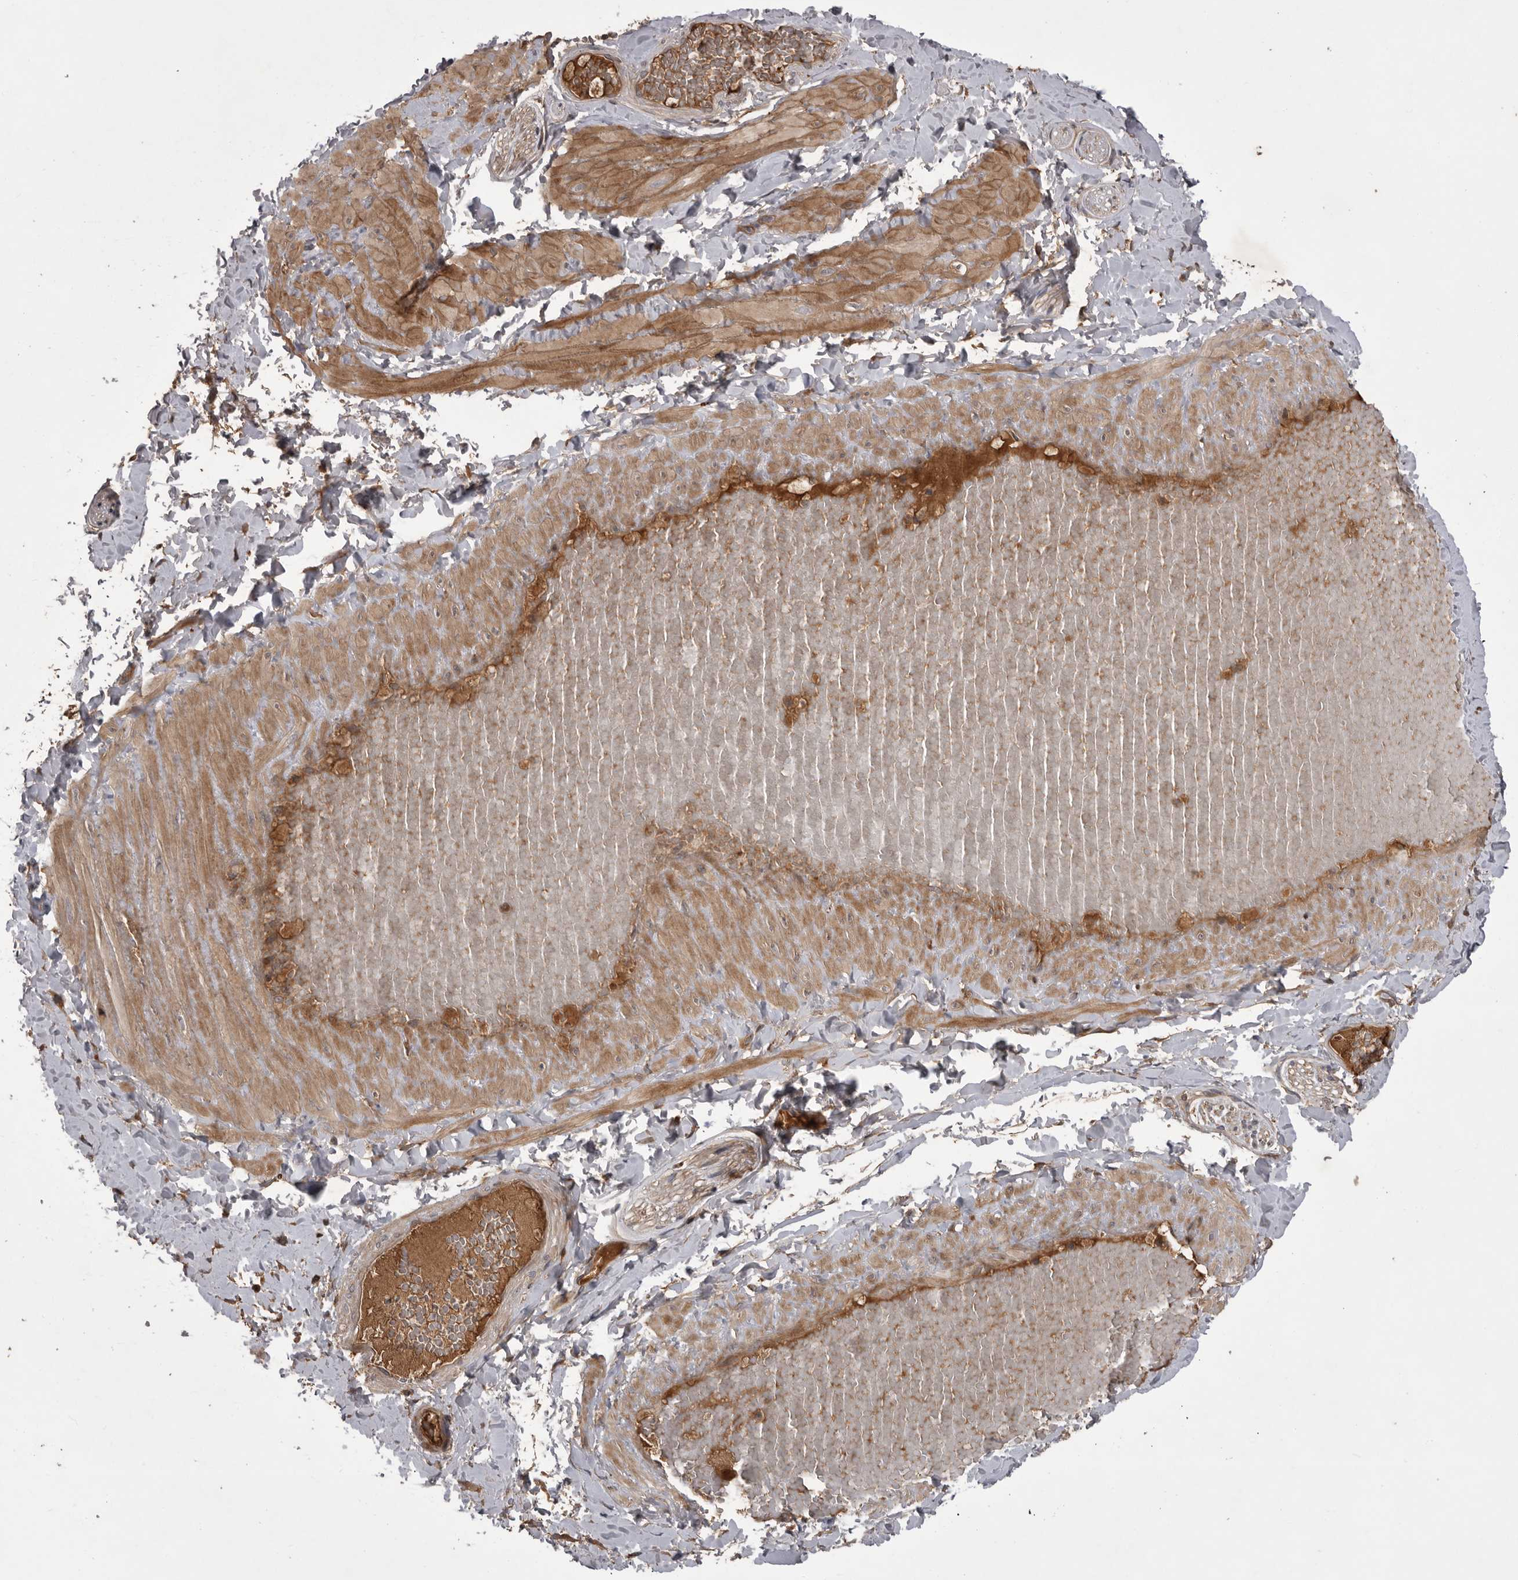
{"staining": {"intensity": "weak", "quantity": ">75%", "location": "cytoplasmic/membranous"}, "tissue": "adipose tissue", "cell_type": "Adipocytes", "image_type": "normal", "snomed": [{"axis": "morphology", "description": "Normal tissue, NOS"}, {"axis": "topography", "description": "Adipose tissue"}, {"axis": "topography", "description": "Vascular tissue"}, {"axis": "topography", "description": "Peripheral nerve tissue"}], "caption": "Adipose tissue stained with a protein marker demonstrates weak staining in adipocytes.", "gene": "RAB3GAP2", "patient": {"sex": "male", "age": 25}}